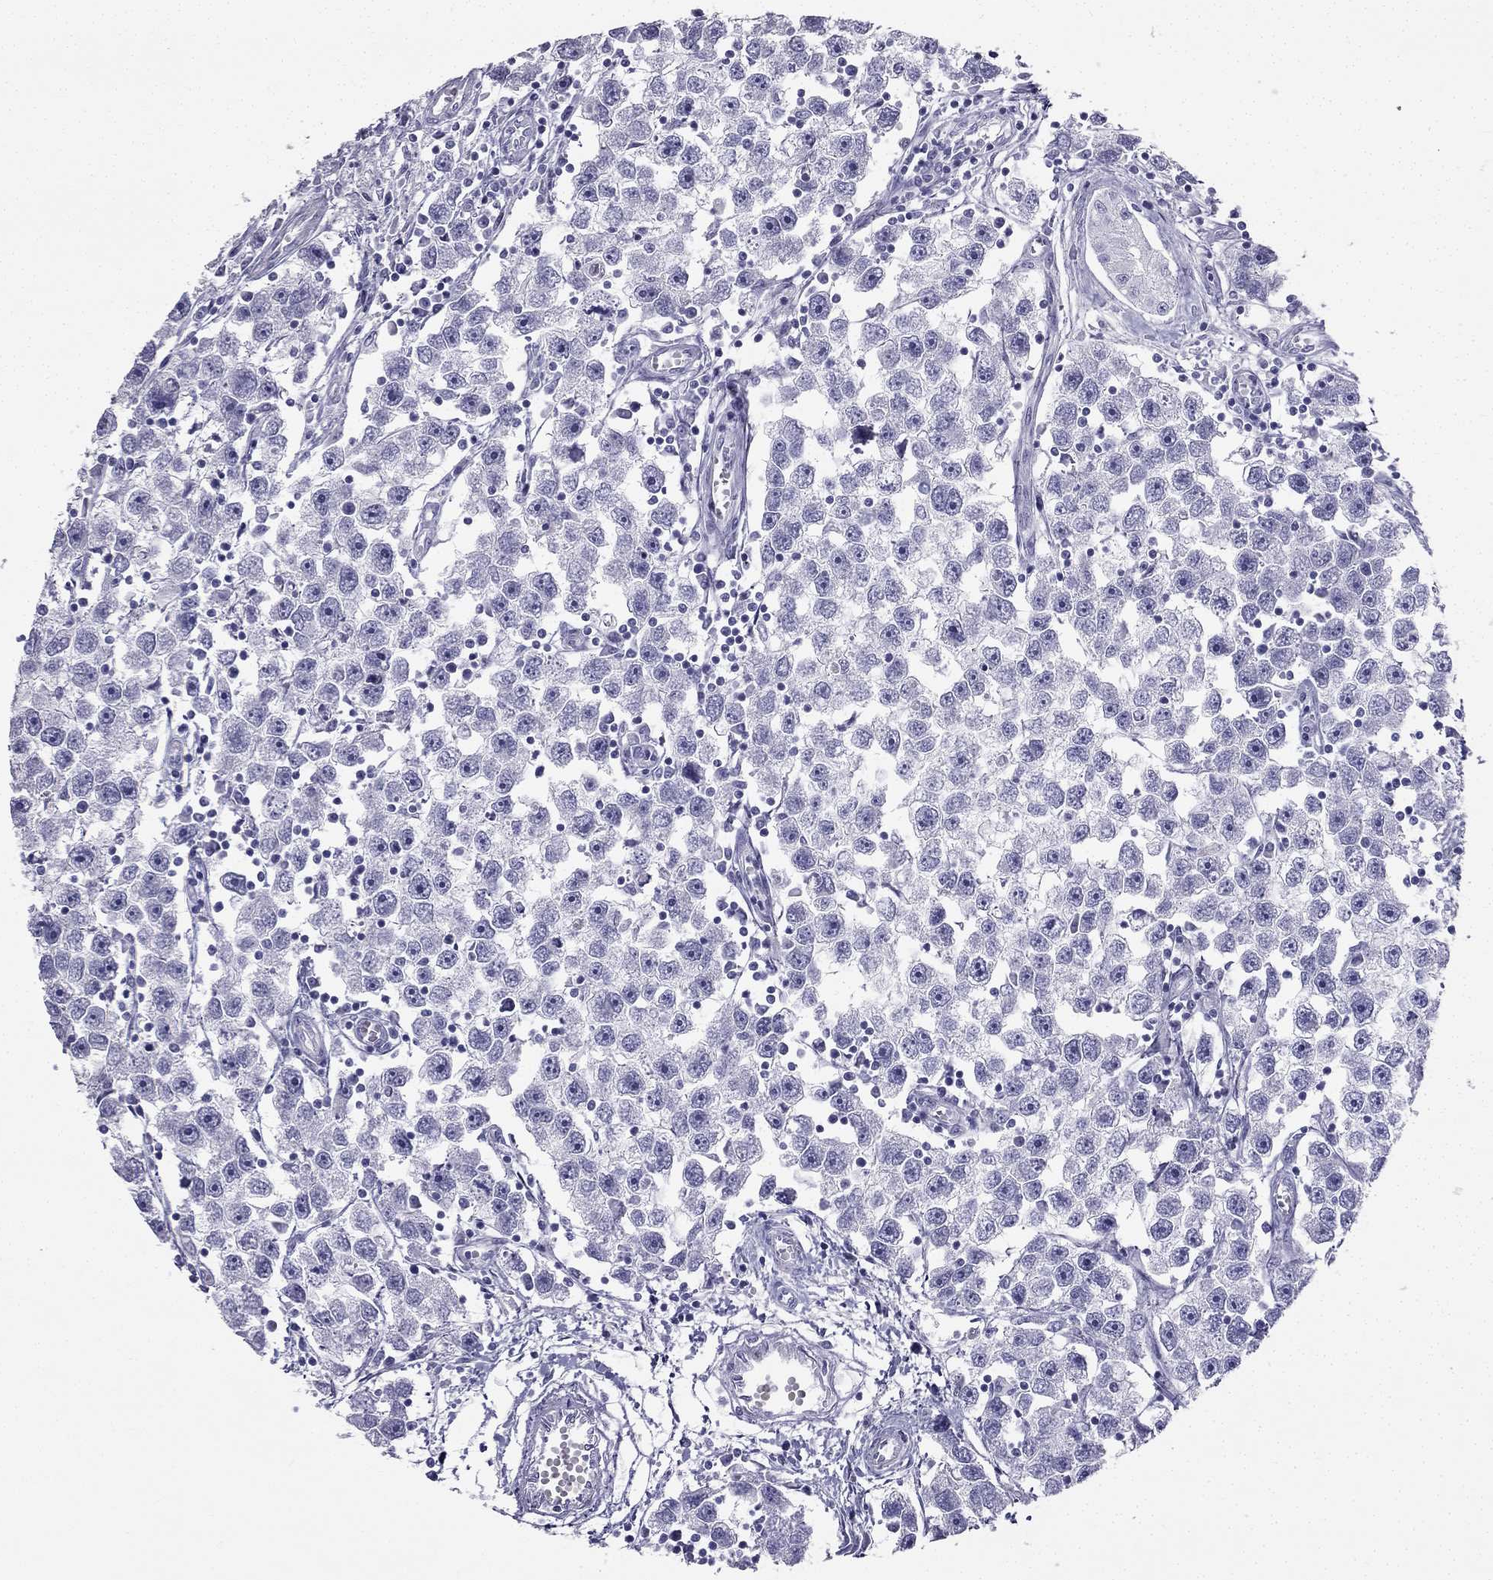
{"staining": {"intensity": "negative", "quantity": "none", "location": "none"}, "tissue": "testis cancer", "cell_type": "Tumor cells", "image_type": "cancer", "snomed": [{"axis": "morphology", "description": "Seminoma, NOS"}, {"axis": "topography", "description": "Testis"}], "caption": "High power microscopy photomicrograph of an immunohistochemistry image of testis cancer (seminoma), revealing no significant positivity in tumor cells.", "gene": "TFF3", "patient": {"sex": "male", "age": 30}}